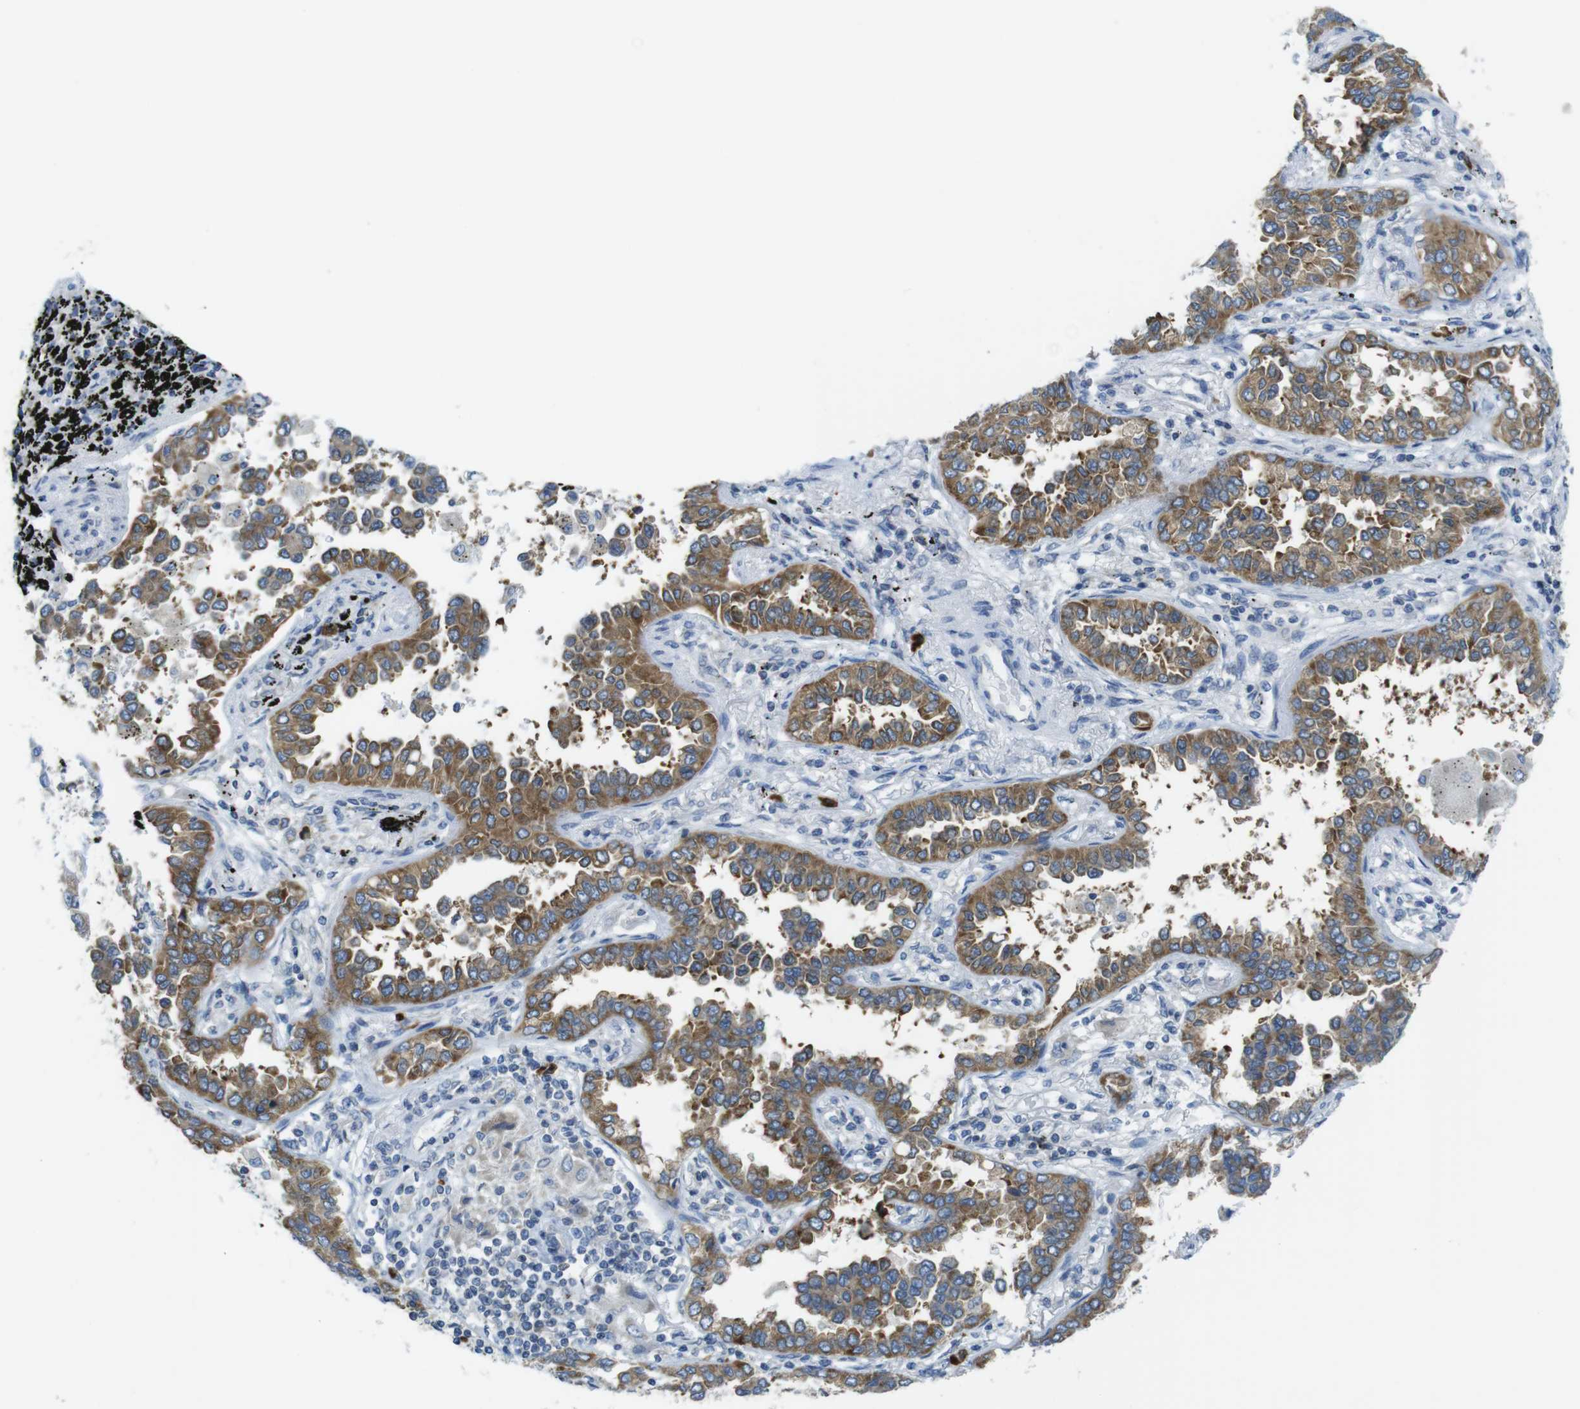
{"staining": {"intensity": "moderate", "quantity": ">75%", "location": "cytoplasmic/membranous"}, "tissue": "lung cancer", "cell_type": "Tumor cells", "image_type": "cancer", "snomed": [{"axis": "morphology", "description": "Normal tissue, NOS"}, {"axis": "morphology", "description": "Adenocarcinoma, NOS"}, {"axis": "topography", "description": "Lung"}], "caption": "This is a photomicrograph of immunohistochemistry staining of adenocarcinoma (lung), which shows moderate expression in the cytoplasmic/membranous of tumor cells.", "gene": "CLPTM1L", "patient": {"sex": "male", "age": 59}}